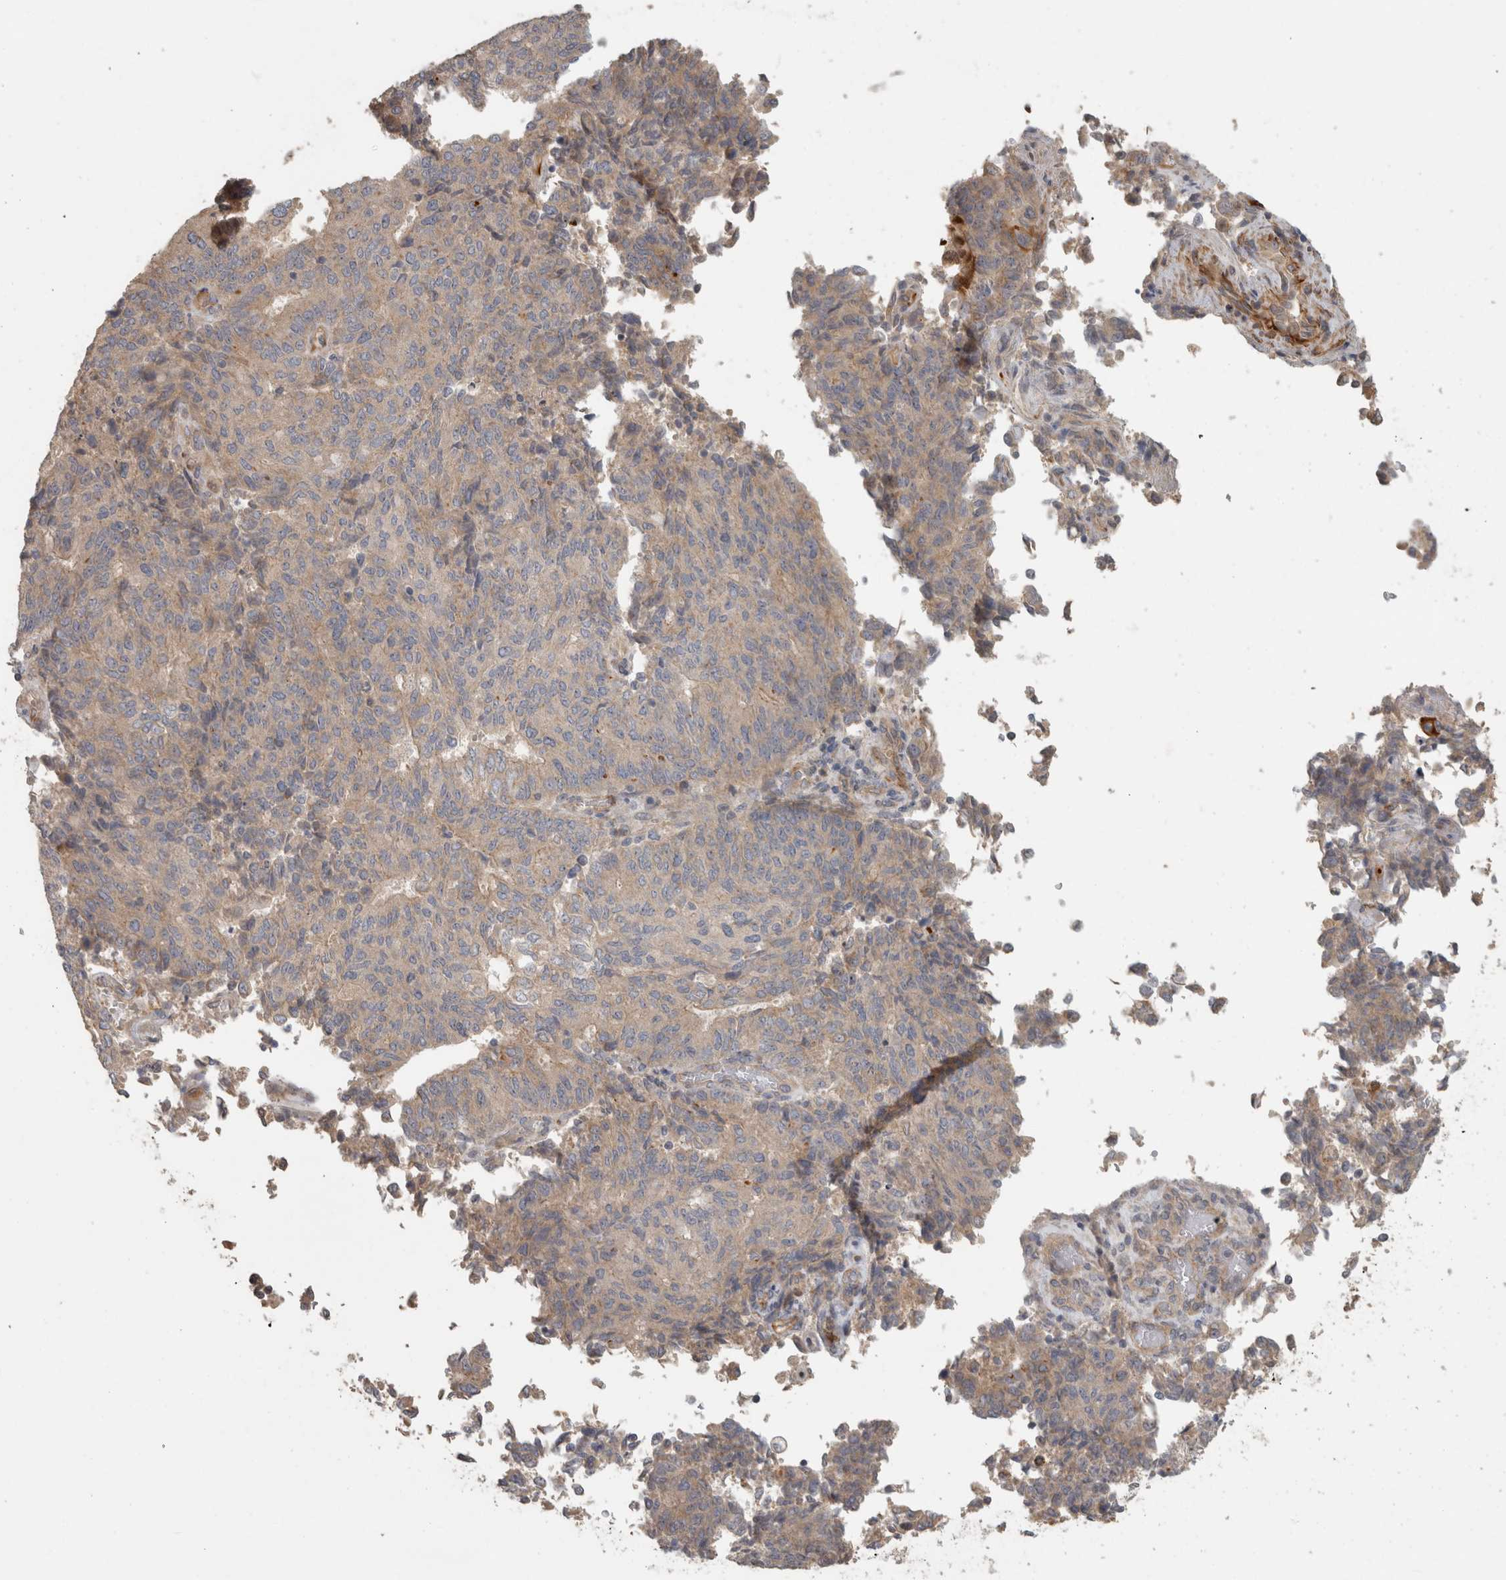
{"staining": {"intensity": "weak", "quantity": "25%-75%", "location": "cytoplasmic/membranous"}, "tissue": "endometrial cancer", "cell_type": "Tumor cells", "image_type": "cancer", "snomed": [{"axis": "morphology", "description": "Adenocarcinoma, NOS"}, {"axis": "topography", "description": "Endometrium"}], "caption": "This is a micrograph of immunohistochemistry (IHC) staining of endometrial adenocarcinoma, which shows weak positivity in the cytoplasmic/membranous of tumor cells.", "gene": "SIPA1L2", "patient": {"sex": "female", "age": 80}}